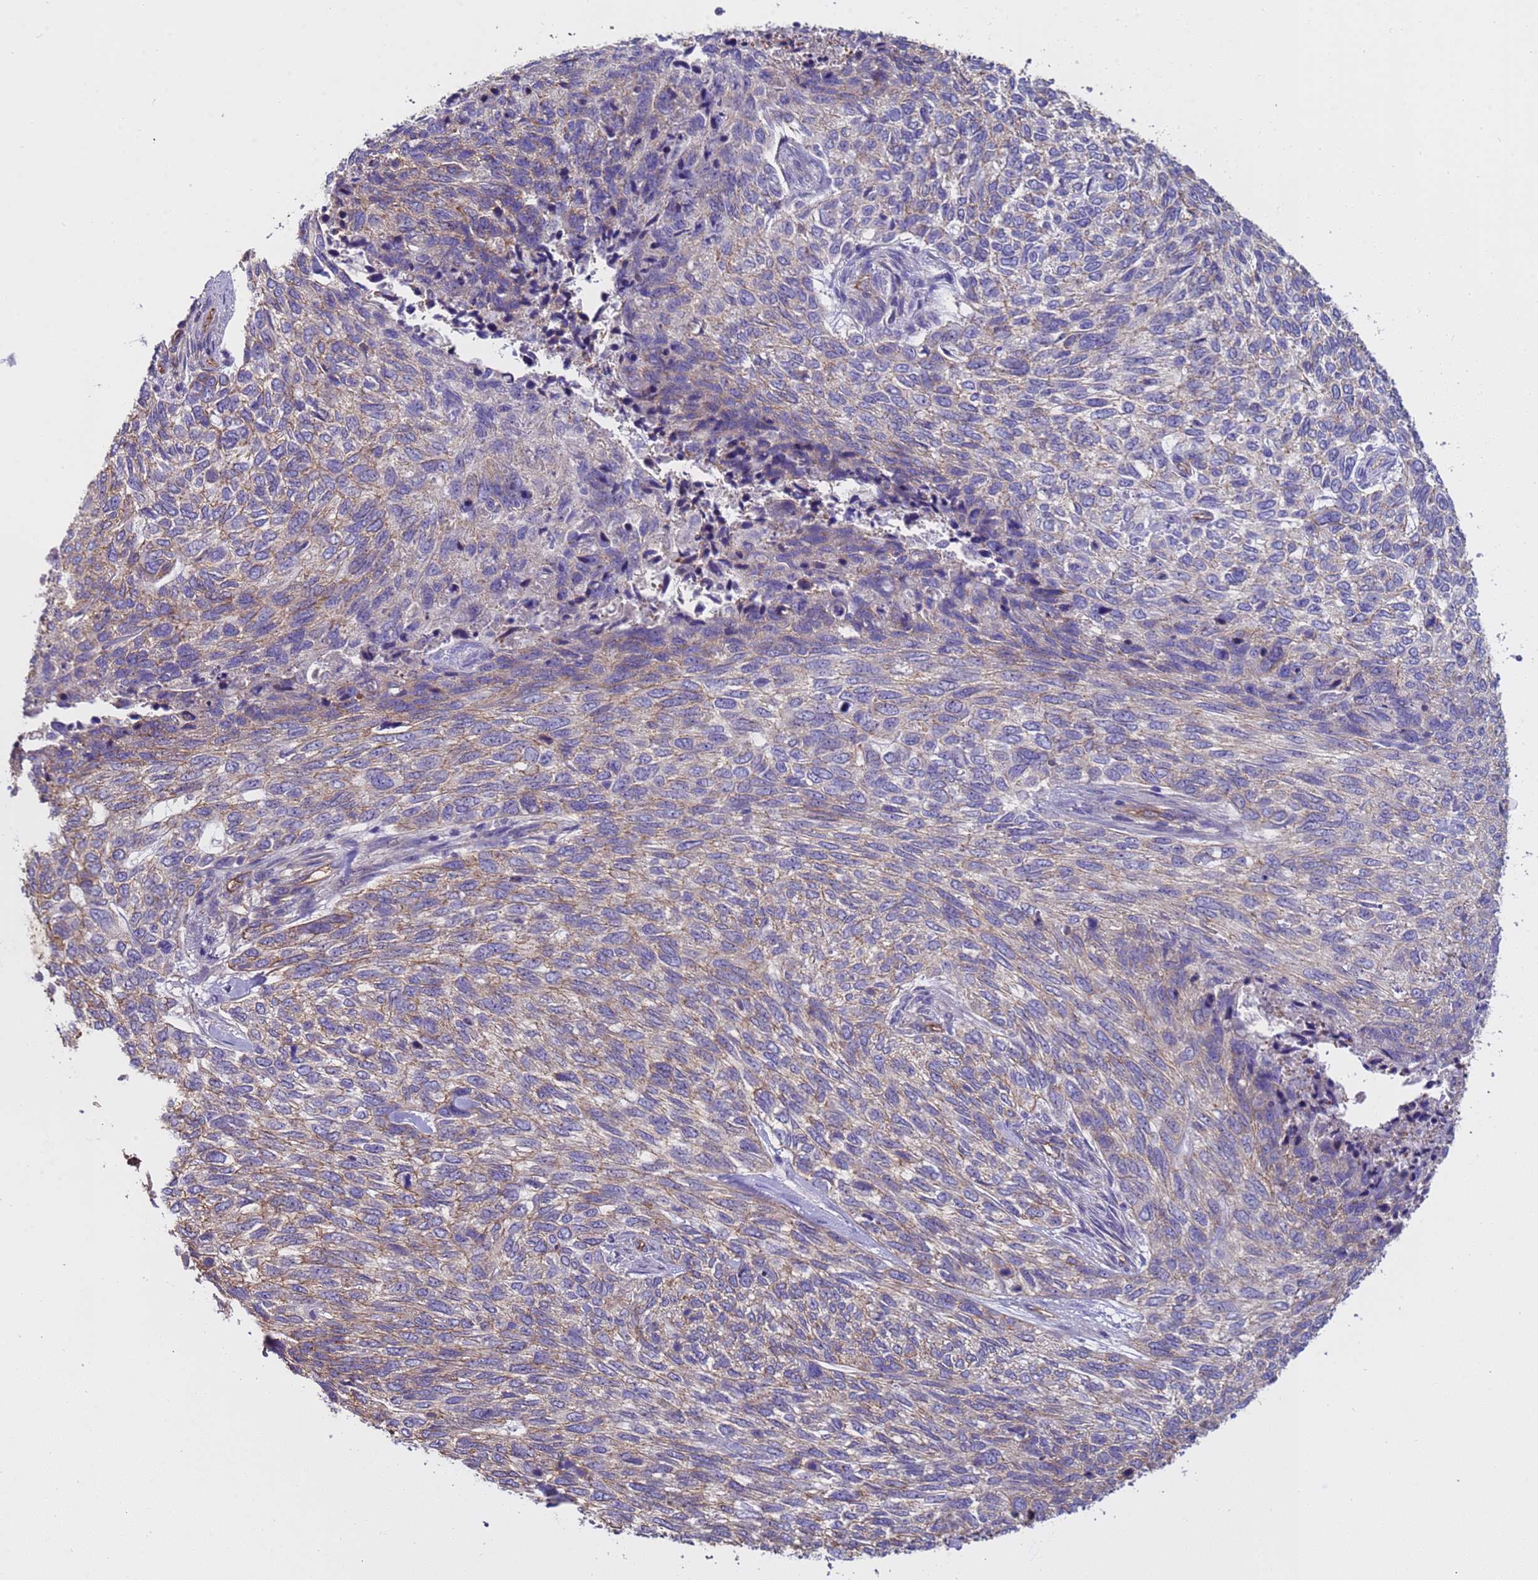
{"staining": {"intensity": "weak", "quantity": "25%-75%", "location": "cytoplasmic/membranous"}, "tissue": "skin cancer", "cell_type": "Tumor cells", "image_type": "cancer", "snomed": [{"axis": "morphology", "description": "Basal cell carcinoma"}, {"axis": "topography", "description": "Skin"}], "caption": "Protein expression by IHC reveals weak cytoplasmic/membranous positivity in about 25%-75% of tumor cells in skin basal cell carcinoma.", "gene": "ZNF248", "patient": {"sex": "female", "age": 65}}